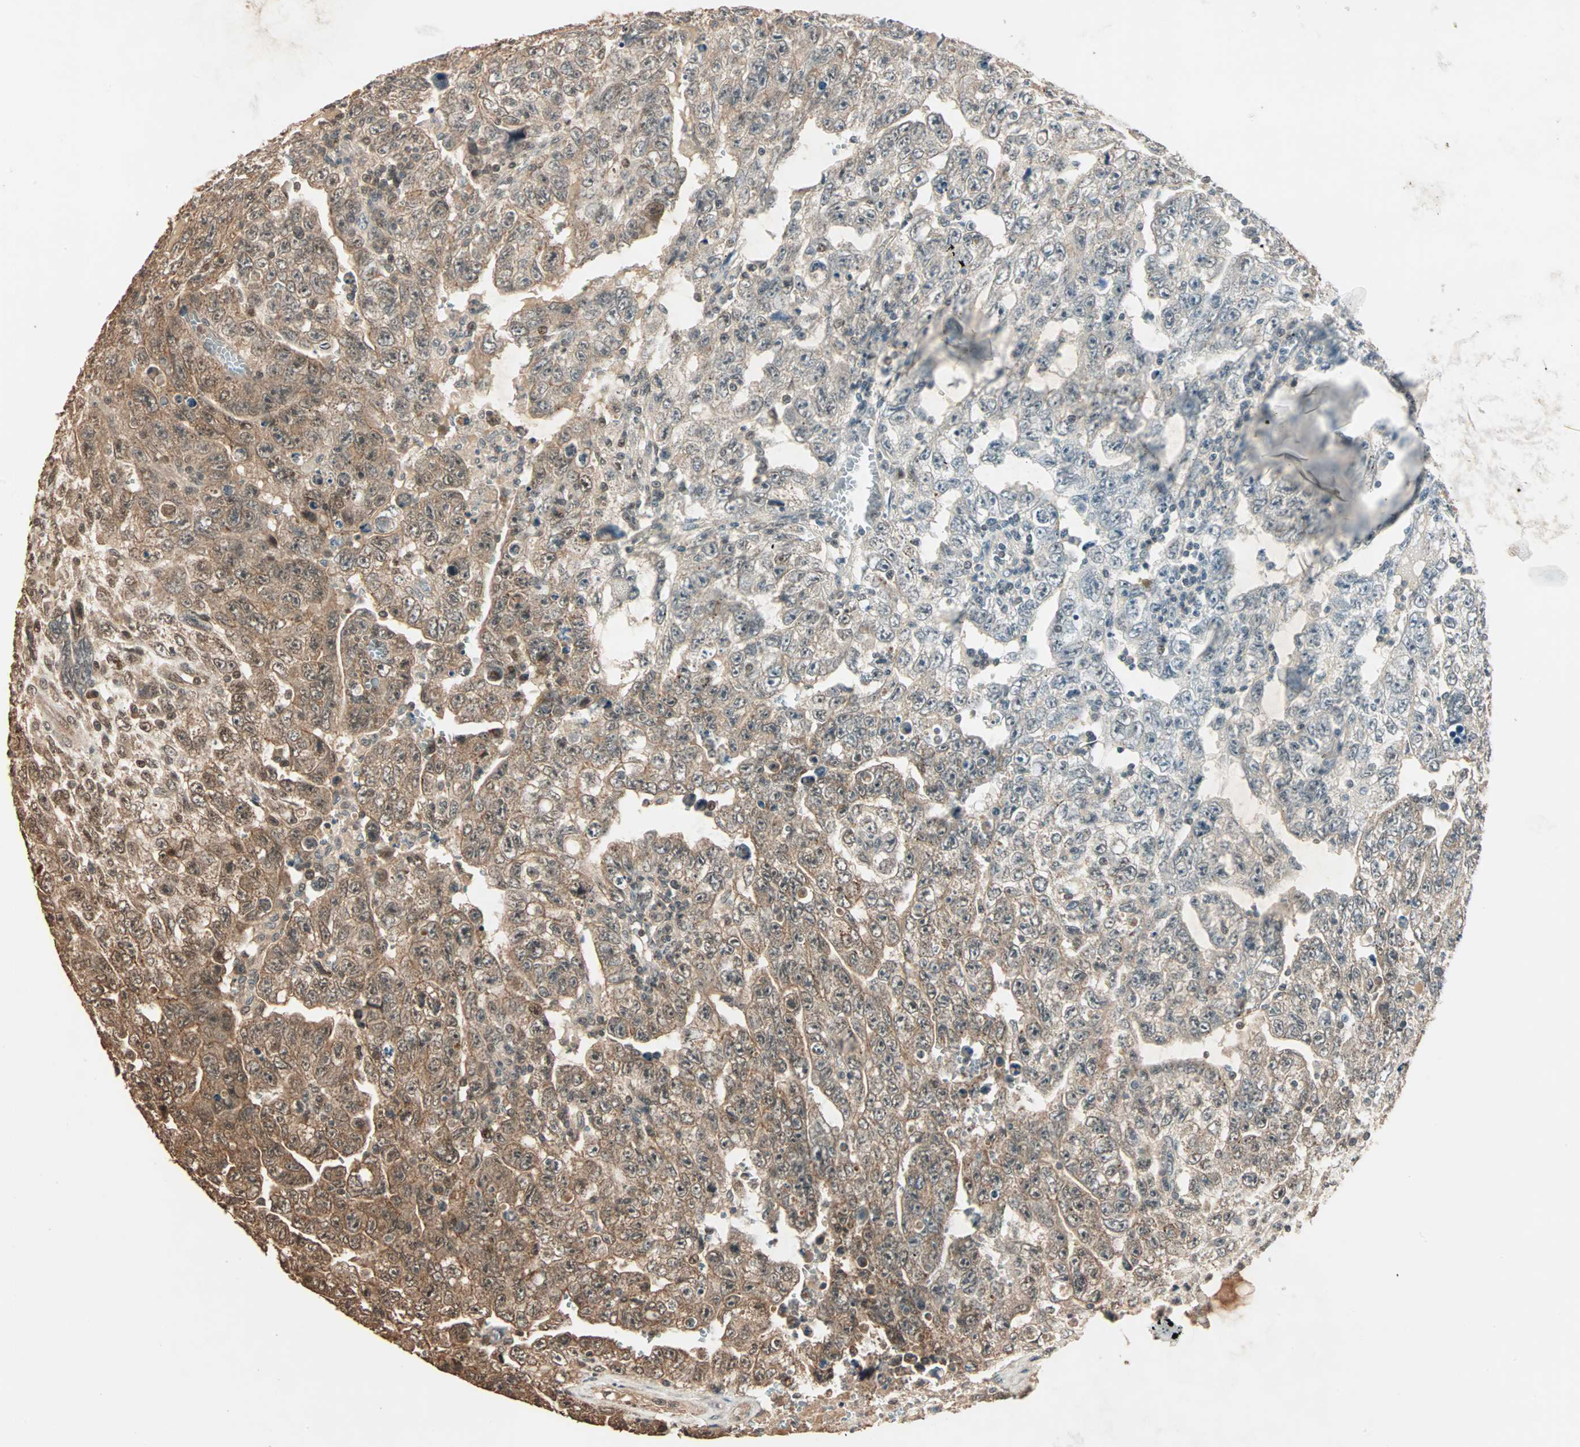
{"staining": {"intensity": "moderate", "quantity": ">75%", "location": "cytoplasmic/membranous,nuclear"}, "tissue": "testis cancer", "cell_type": "Tumor cells", "image_type": "cancer", "snomed": [{"axis": "morphology", "description": "Carcinoma, Embryonal, NOS"}, {"axis": "topography", "description": "Testis"}], "caption": "IHC (DAB (3,3'-diaminobenzidine)) staining of human embryonal carcinoma (testis) shows moderate cytoplasmic/membranous and nuclear protein expression in approximately >75% of tumor cells.", "gene": "ZBTB33", "patient": {"sex": "male", "age": 28}}